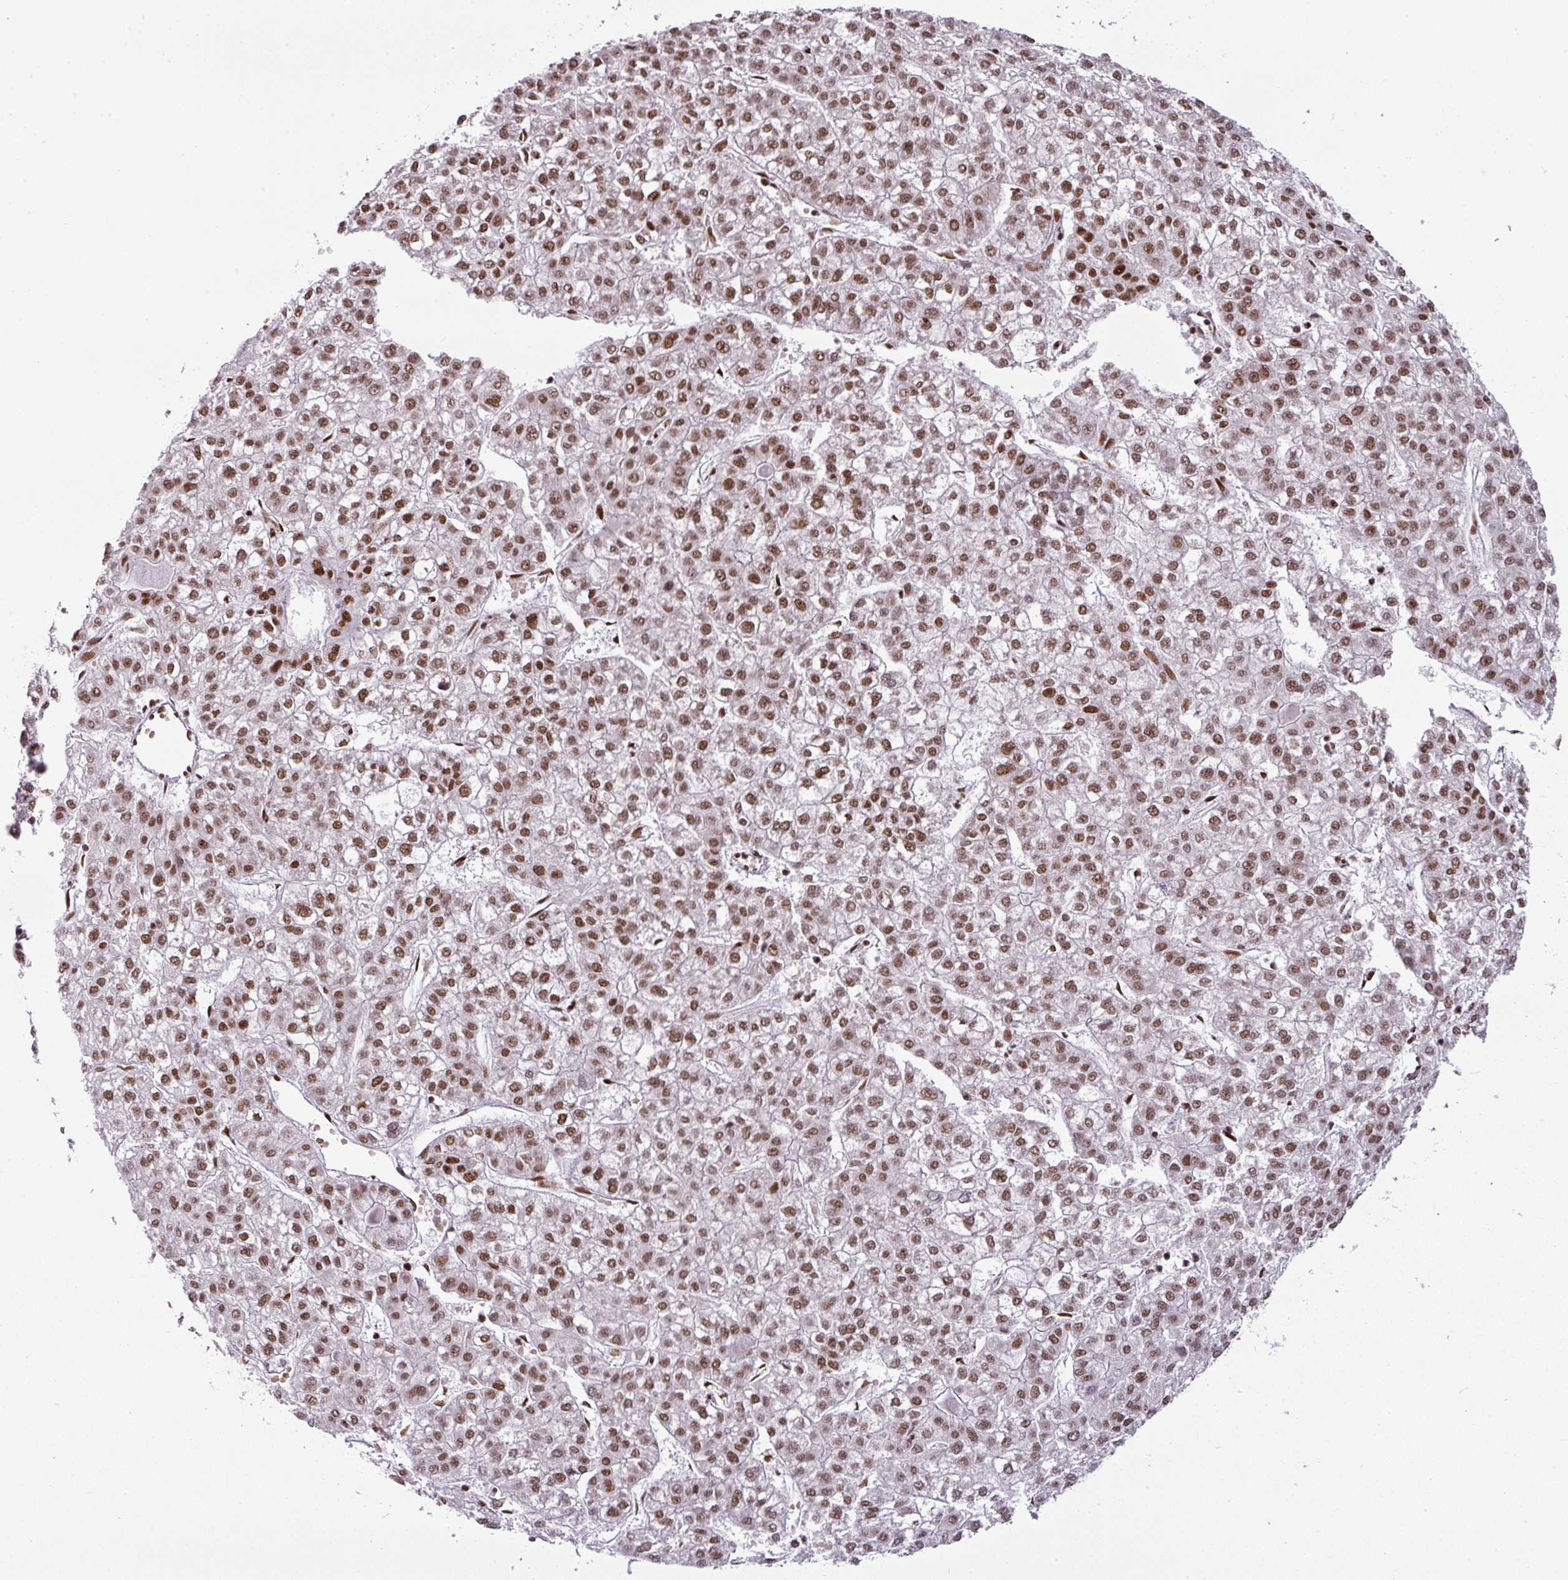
{"staining": {"intensity": "moderate", "quantity": ">75%", "location": "nuclear"}, "tissue": "liver cancer", "cell_type": "Tumor cells", "image_type": "cancer", "snomed": [{"axis": "morphology", "description": "Carcinoma, Hepatocellular, NOS"}, {"axis": "topography", "description": "Liver"}], "caption": "High-magnification brightfield microscopy of liver cancer (hepatocellular carcinoma) stained with DAB (brown) and counterstained with hematoxylin (blue). tumor cells exhibit moderate nuclear positivity is present in approximately>75% of cells.", "gene": "NCOA5", "patient": {"sex": "female", "age": 43}}